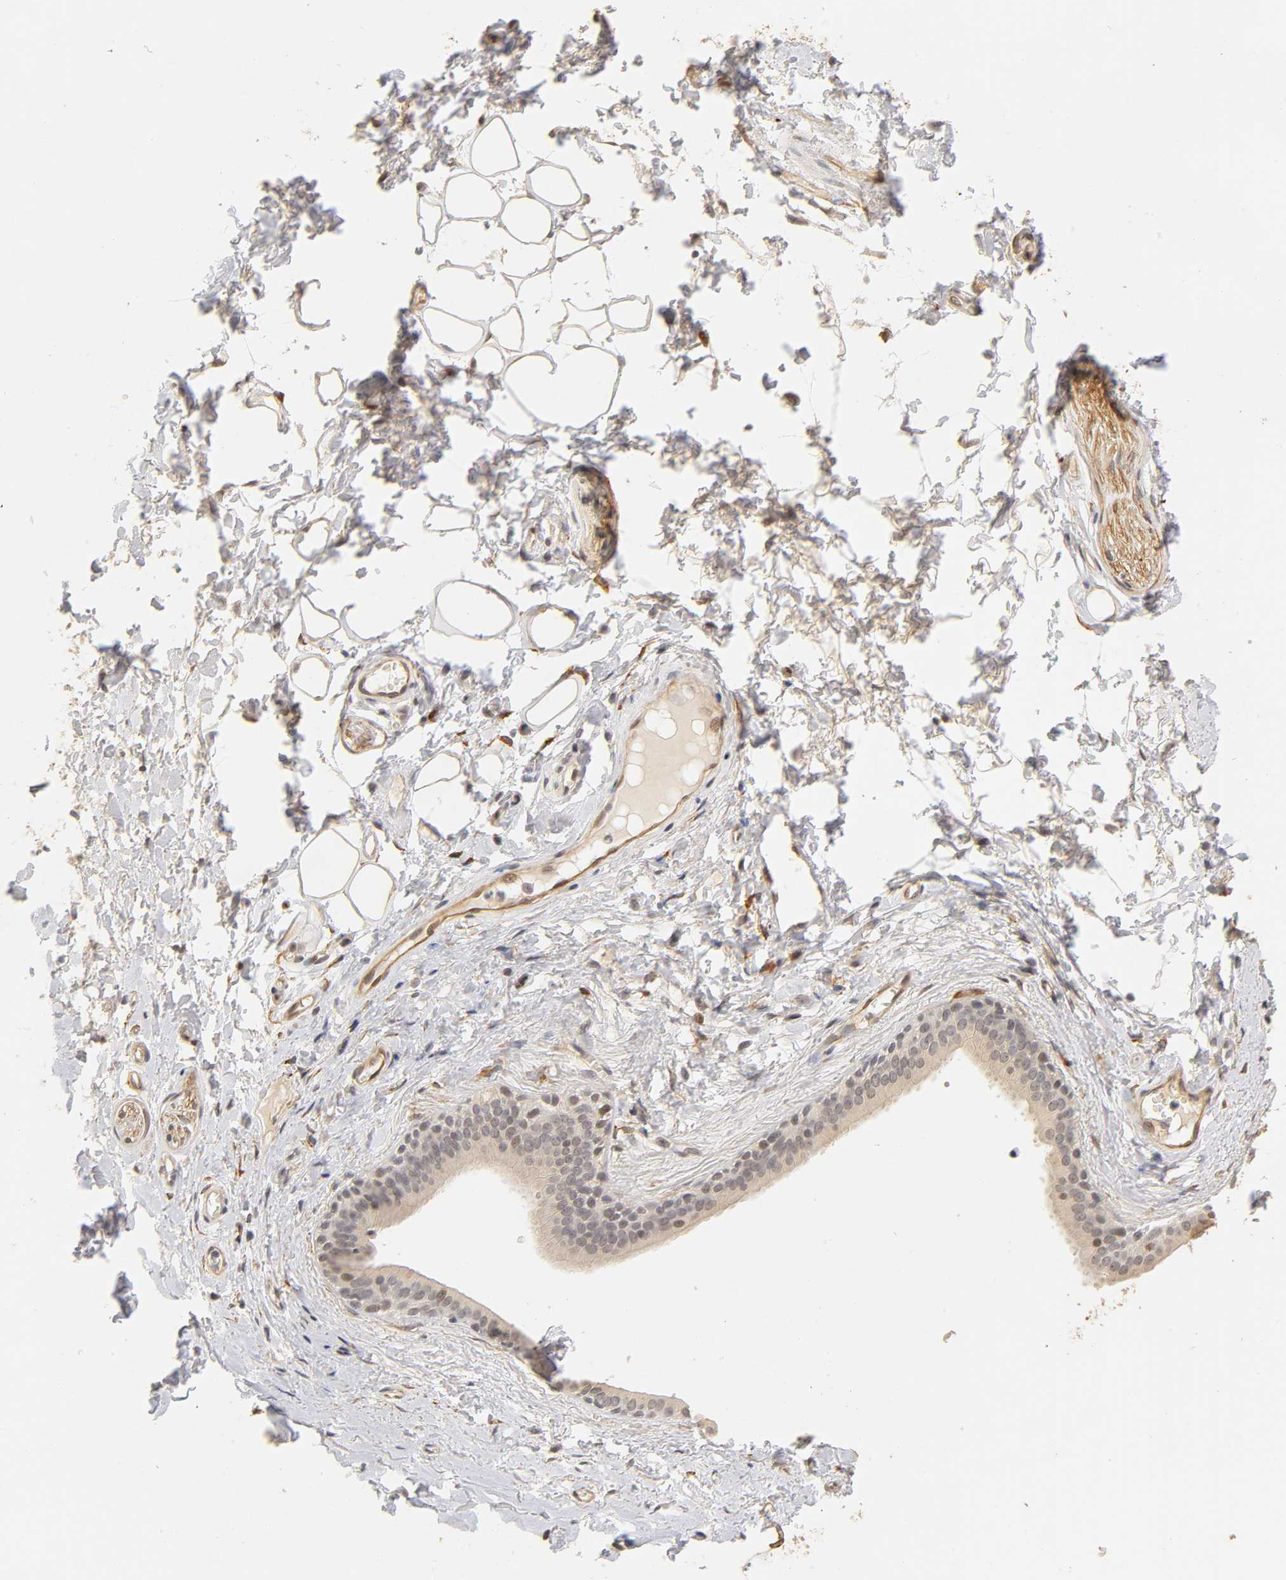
{"staining": {"intensity": "moderate", "quantity": ">75%", "location": "cytoplasmic/membranous"}, "tissue": "adipose tissue", "cell_type": "Adipocytes", "image_type": "normal", "snomed": [{"axis": "morphology", "description": "Normal tissue, NOS"}, {"axis": "morphology", "description": "Inflammation, NOS"}, {"axis": "topography", "description": "Salivary gland"}, {"axis": "topography", "description": "Peripheral nerve tissue"}], "caption": "Immunohistochemistry of normal adipose tissue displays medium levels of moderate cytoplasmic/membranous staining in approximately >75% of adipocytes. The staining is performed using DAB brown chromogen to label protein expression. The nuclei are counter-stained blue using hematoxylin.", "gene": "LAMB1", "patient": {"sex": "female", "age": 75}}